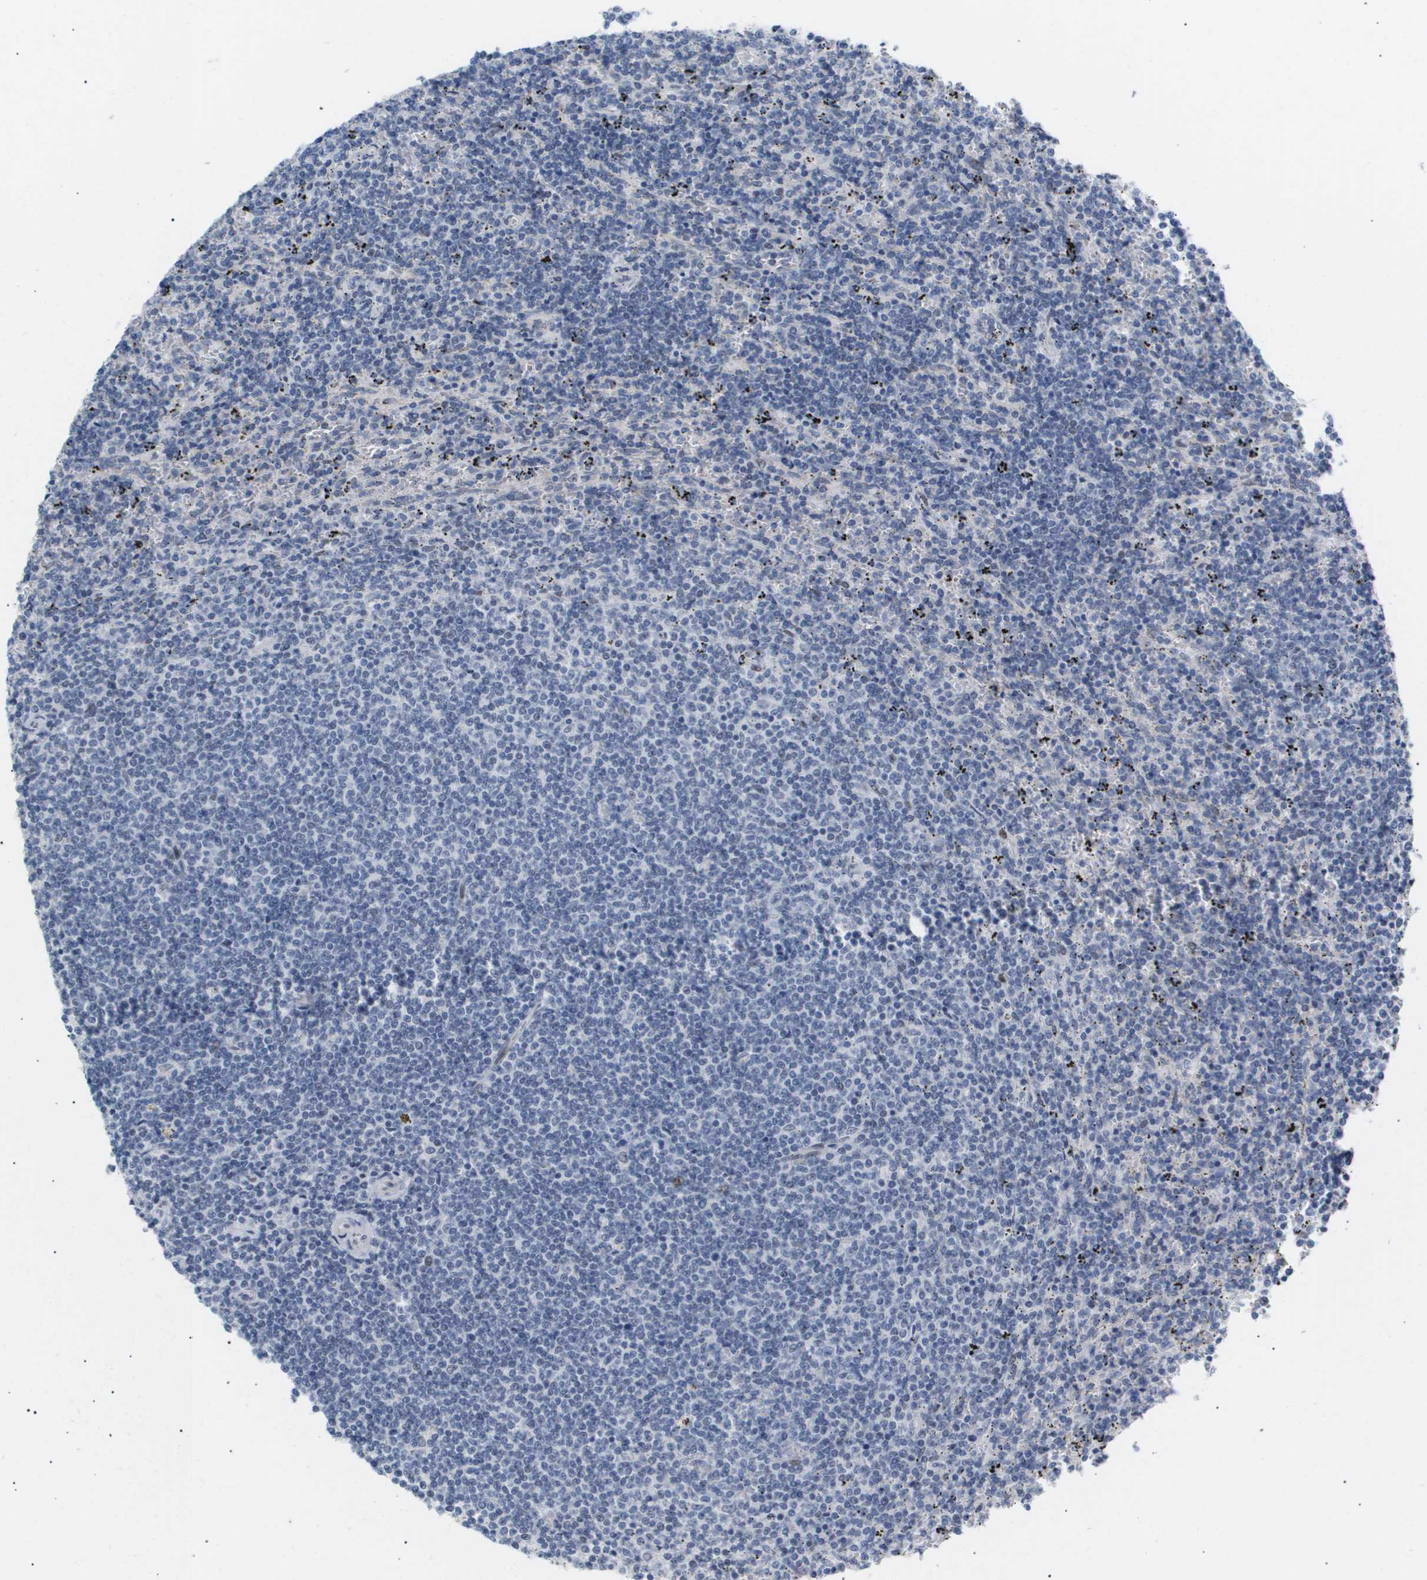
{"staining": {"intensity": "negative", "quantity": "none", "location": "none"}, "tissue": "lymphoma", "cell_type": "Tumor cells", "image_type": "cancer", "snomed": [{"axis": "morphology", "description": "Malignant lymphoma, non-Hodgkin's type, Low grade"}, {"axis": "topography", "description": "Spleen"}], "caption": "This photomicrograph is of malignant lymphoma, non-Hodgkin's type (low-grade) stained with immunohistochemistry to label a protein in brown with the nuclei are counter-stained blue. There is no expression in tumor cells.", "gene": "PPARD", "patient": {"sex": "female", "age": 50}}